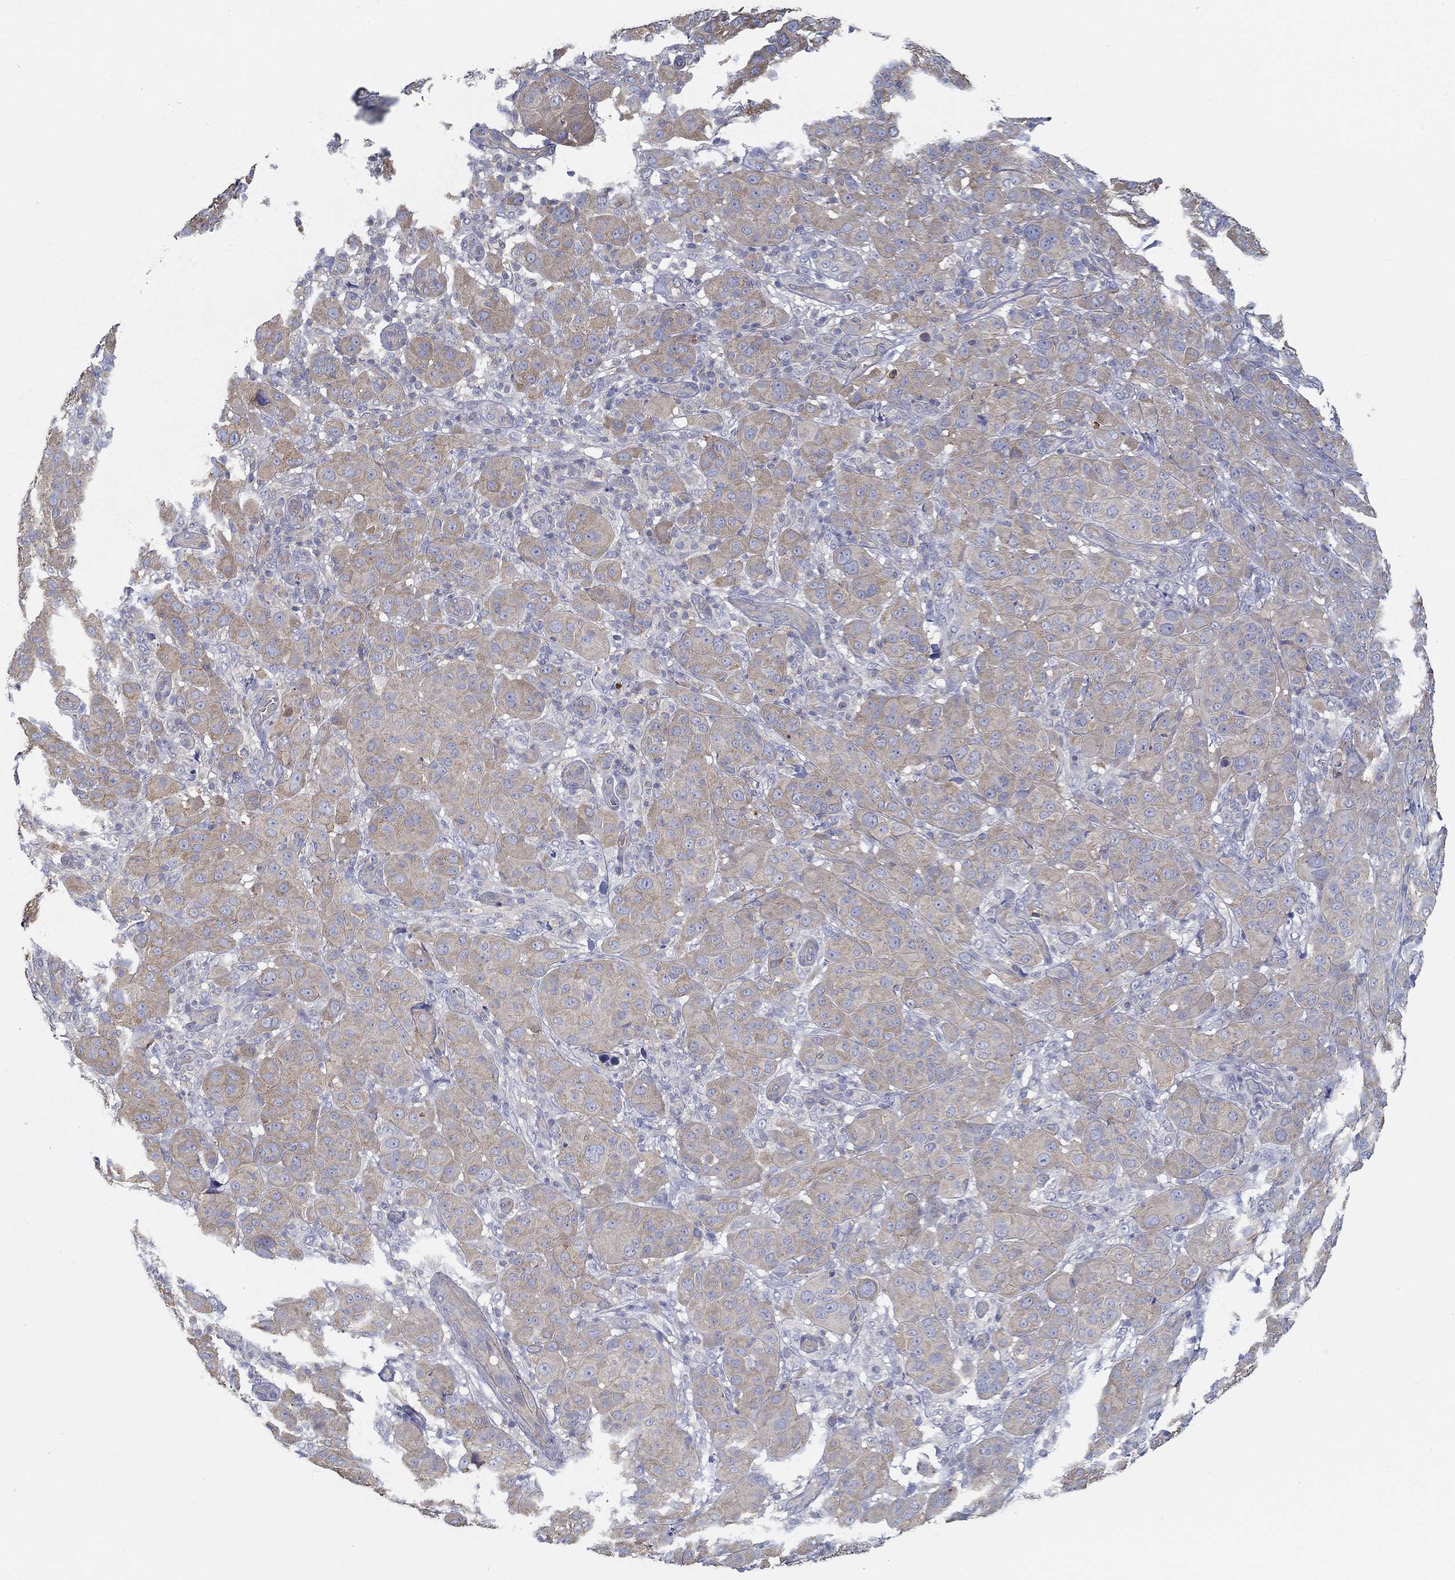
{"staining": {"intensity": "weak", "quantity": "25%-75%", "location": "cytoplasmic/membranous"}, "tissue": "melanoma", "cell_type": "Tumor cells", "image_type": "cancer", "snomed": [{"axis": "morphology", "description": "Malignant melanoma, NOS"}, {"axis": "topography", "description": "Skin"}], "caption": "IHC of human malignant melanoma reveals low levels of weak cytoplasmic/membranous staining in about 25%-75% of tumor cells. (brown staining indicates protein expression, while blue staining denotes nuclei).", "gene": "BBOF1", "patient": {"sex": "female", "age": 87}}